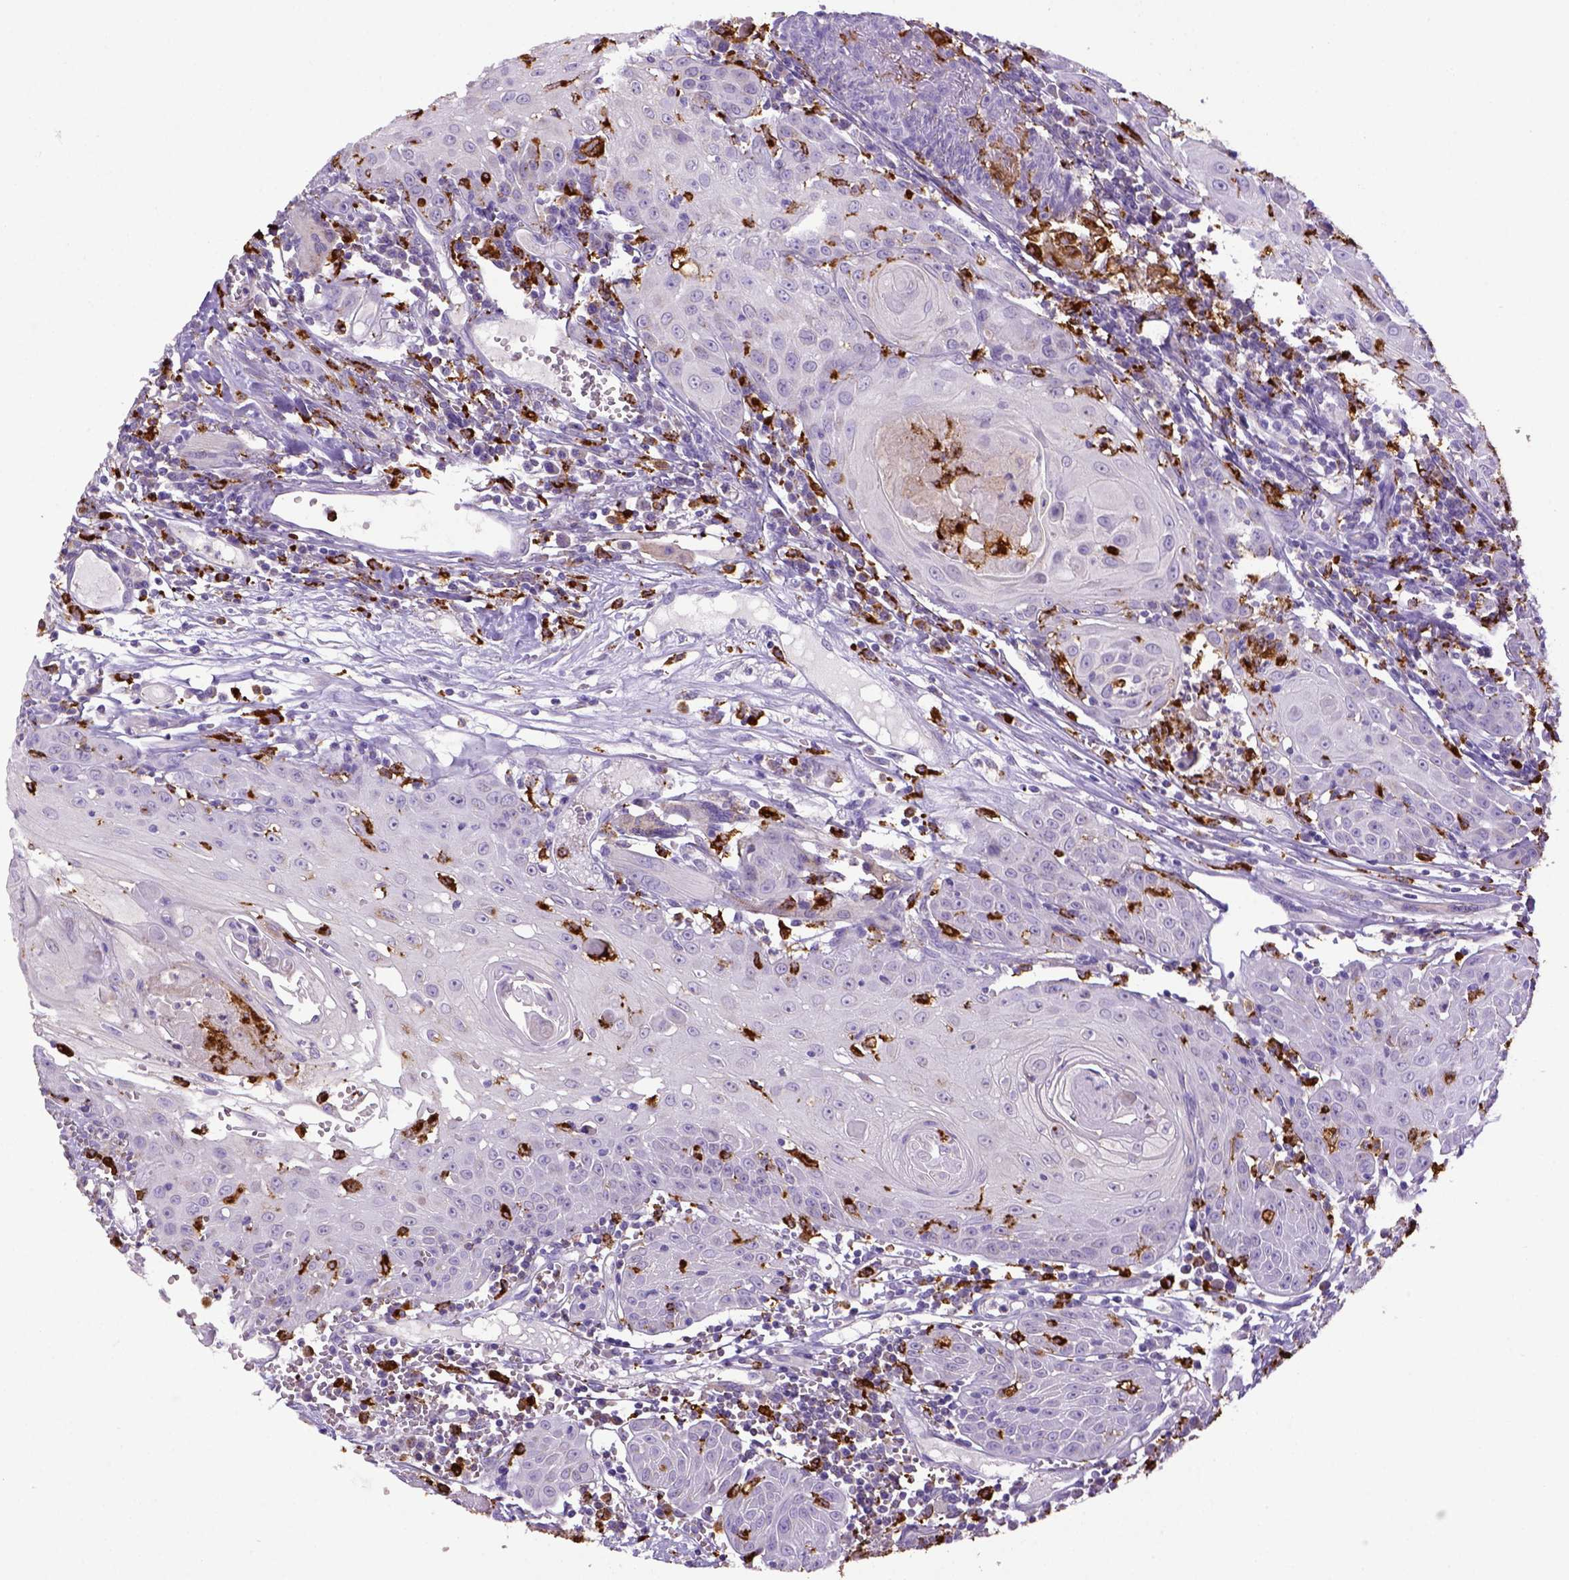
{"staining": {"intensity": "negative", "quantity": "none", "location": "none"}, "tissue": "head and neck cancer", "cell_type": "Tumor cells", "image_type": "cancer", "snomed": [{"axis": "morphology", "description": "Squamous cell carcinoma, NOS"}, {"axis": "topography", "description": "Head-Neck"}], "caption": "Immunohistochemistry of squamous cell carcinoma (head and neck) exhibits no staining in tumor cells. Nuclei are stained in blue.", "gene": "CD68", "patient": {"sex": "female", "age": 80}}